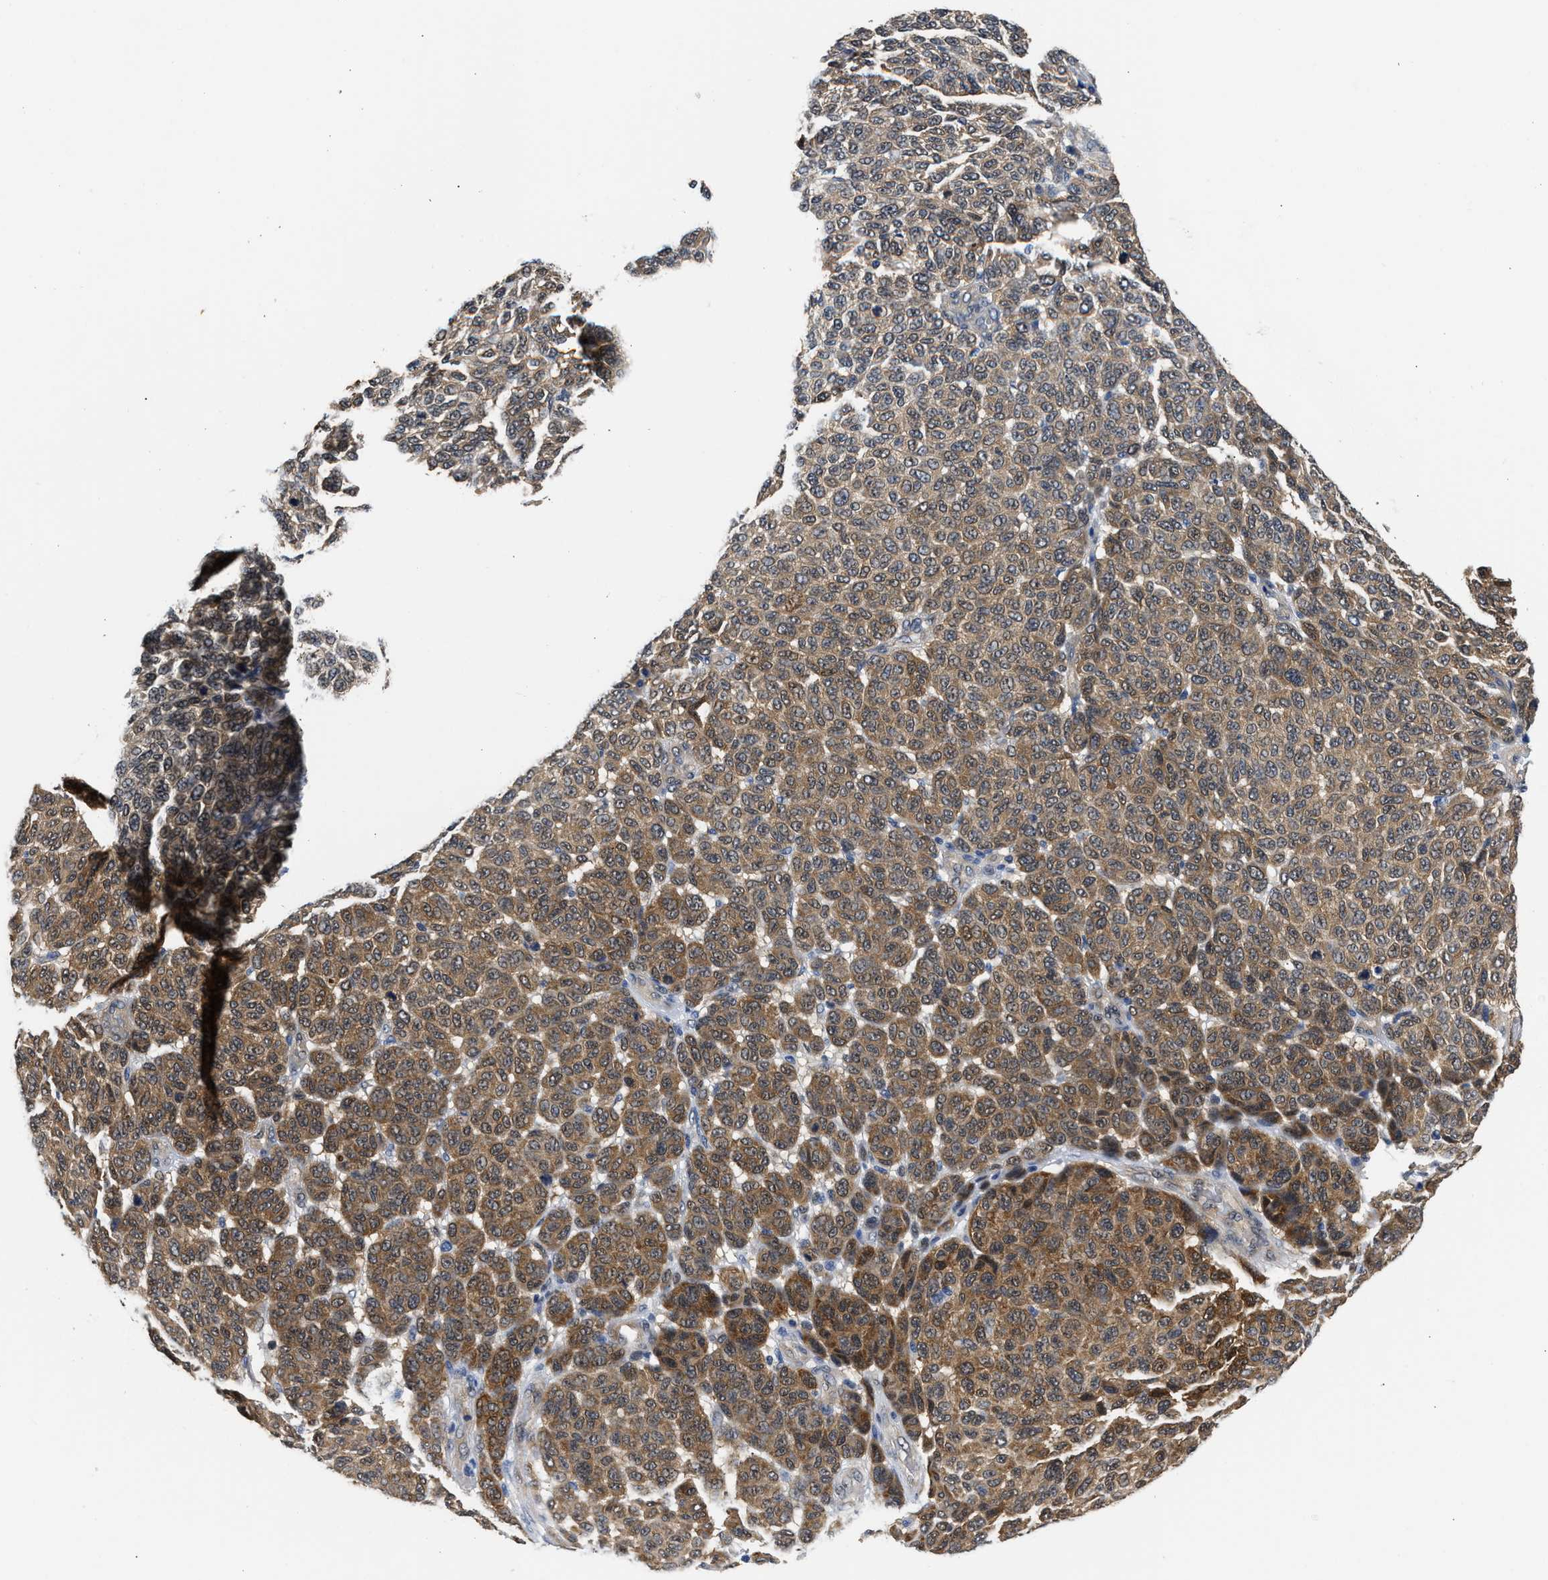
{"staining": {"intensity": "moderate", "quantity": ">75%", "location": "cytoplasmic/membranous"}, "tissue": "melanoma", "cell_type": "Tumor cells", "image_type": "cancer", "snomed": [{"axis": "morphology", "description": "Malignant melanoma, NOS"}, {"axis": "topography", "description": "Skin"}], "caption": "Moderate cytoplasmic/membranous protein positivity is appreciated in about >75% of tumor cells in malignant melanoma. The protein is shown in brown color, while the nuclei are stained blue.", "gene": "XPO5", "patient": {"sex": "male", "age": 59}}